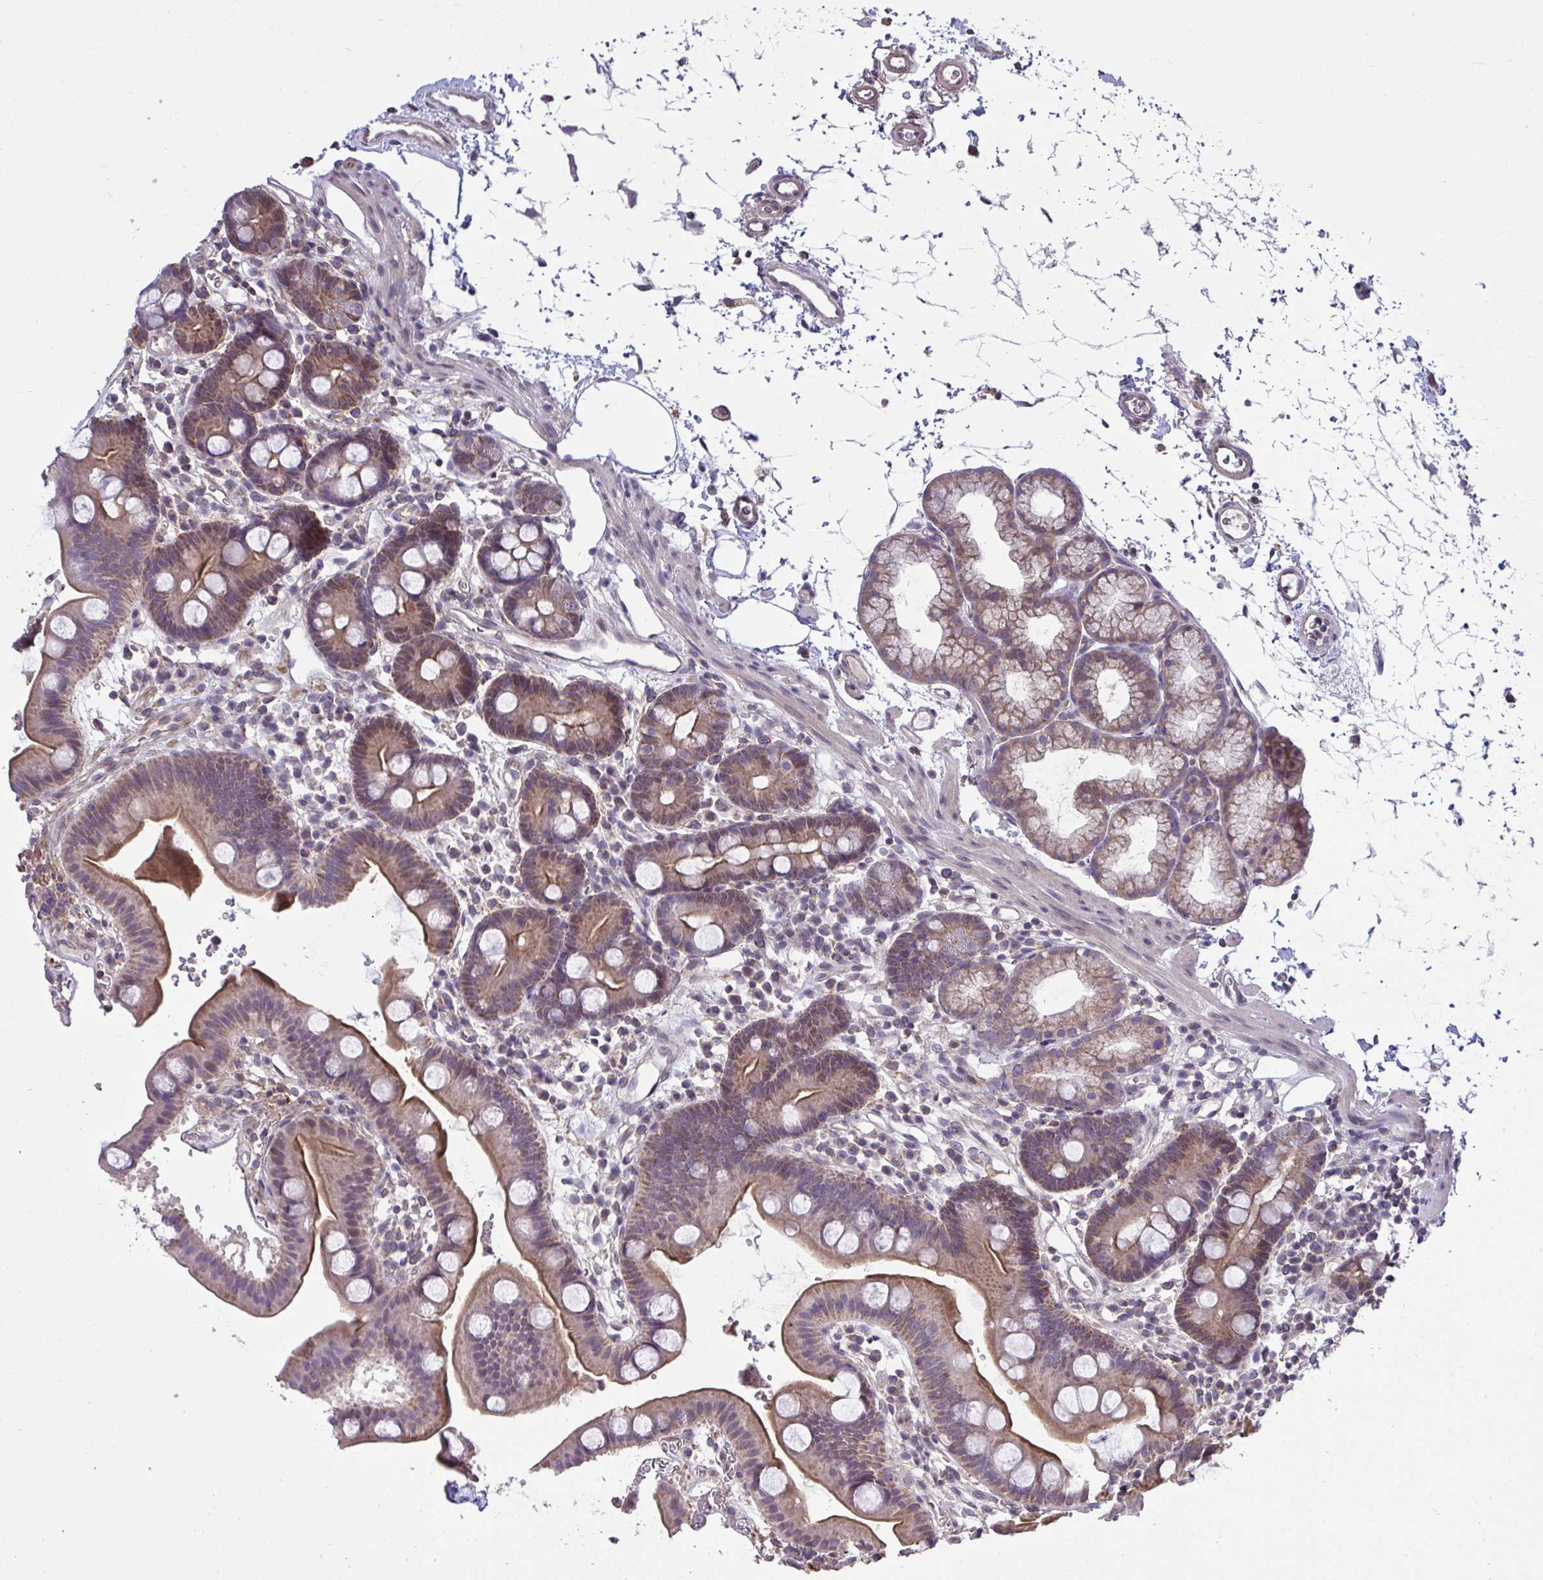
{"staining": {"intensity": "moderate", "quantity": ">75%", "location": "cytoplasmic/membranous"}, "tissue": "duodenum", "cell_type": "Glandular cells", "image_type": "normal", "snomed": [{"axis": "morphology", "description": "Normal tissue, NOS"}, {"axis": "topography", "description": "Duodenum"}], "caption": "Human duodenum stained with a brown dye demonstrates moderate cytoplasmic/membranous positive positivity in approximately >75% of glandular cells.", "gene": "PPM1H", "patient": {"sex": "male", "age": 59}}